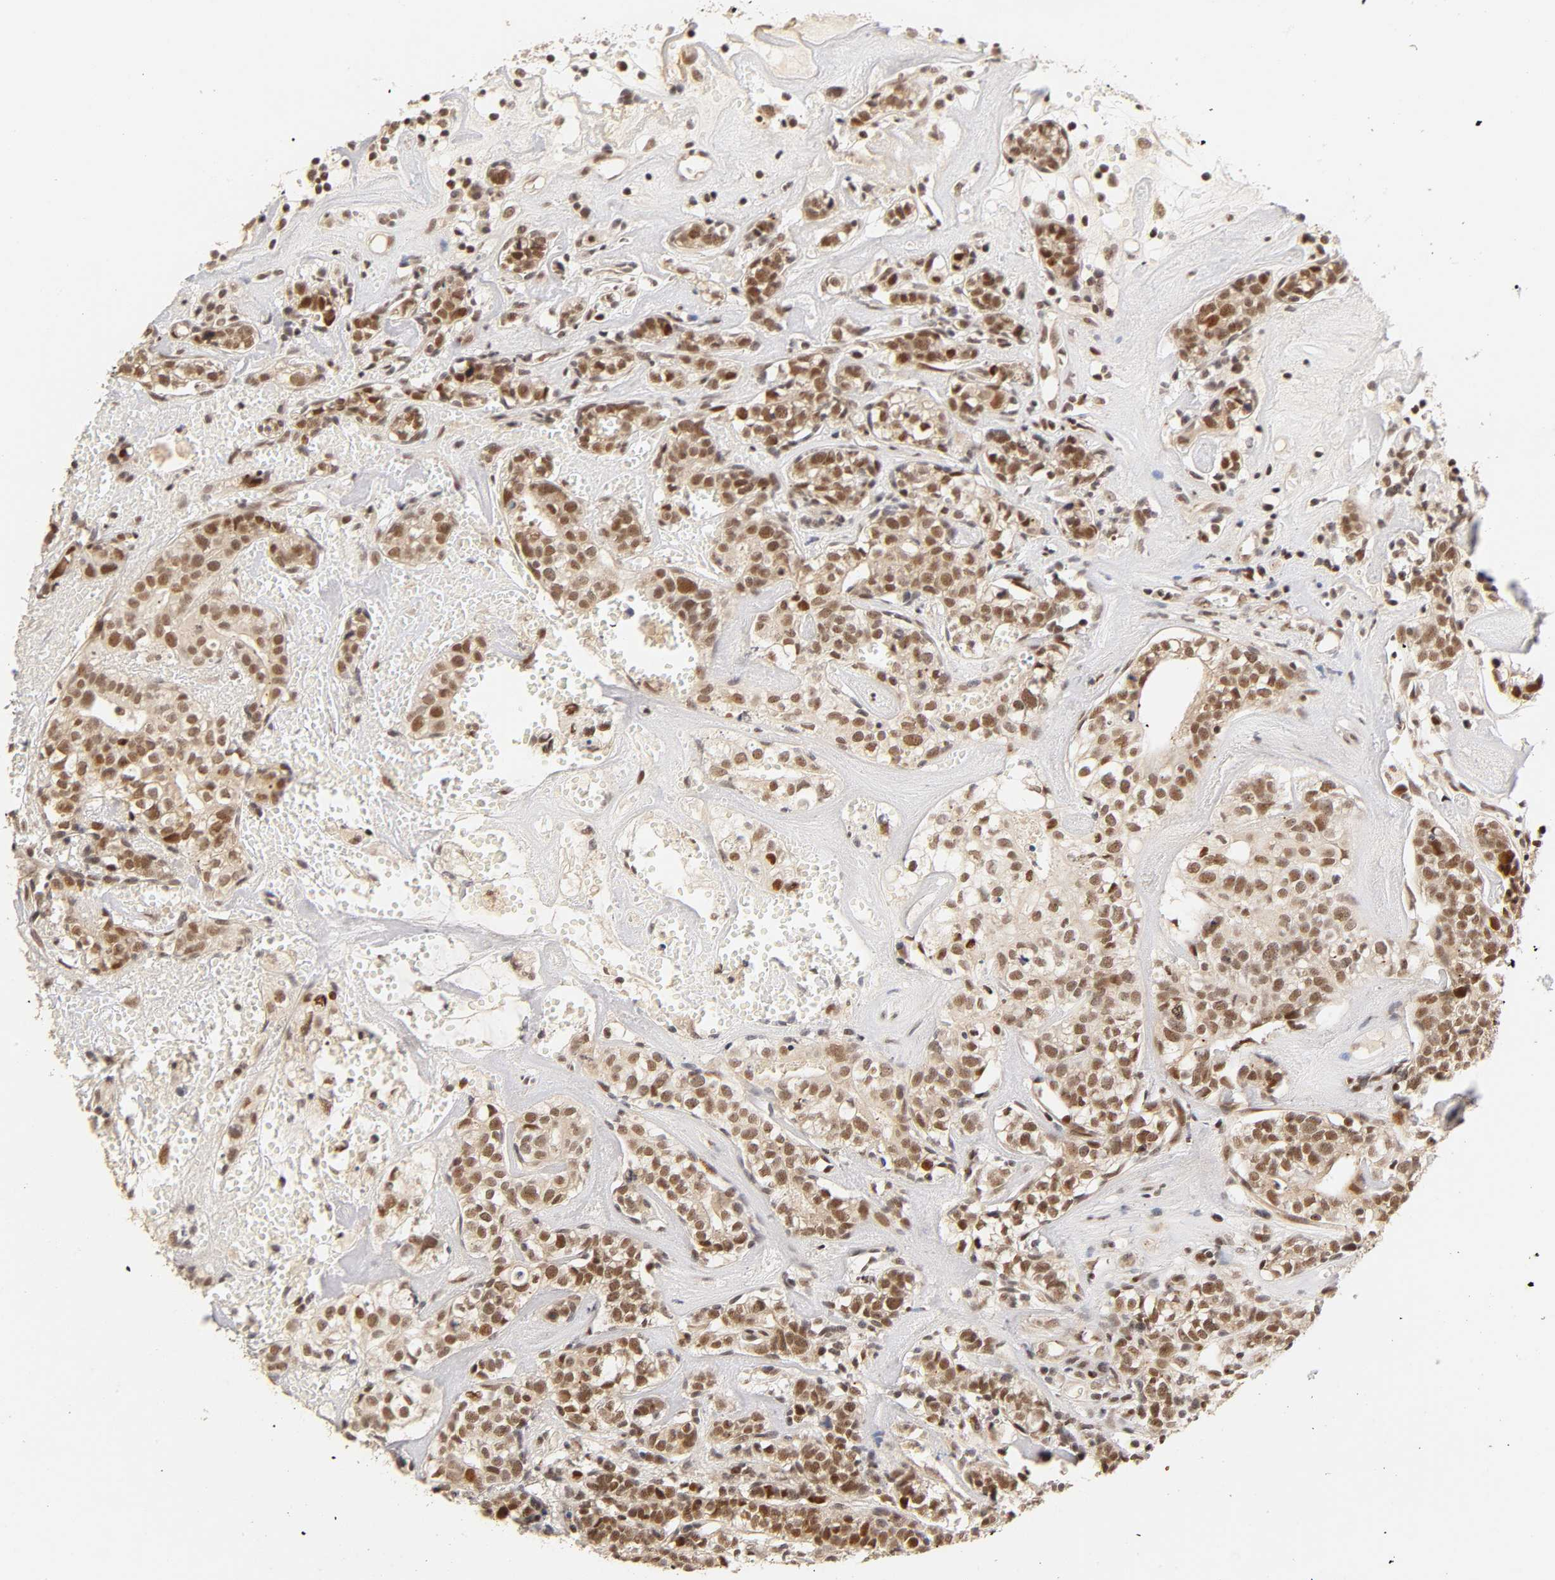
{"staining": {"intensity": "strong", "quantity": ">75%", "location": "cytoplasmic/membranous,nuclear"}, "tissue": "head and neck cancer", "cell_type": "Tumor cells", "image_type": "cancer", "snomed": [{"axis": "morphology", "description": "Adenocarcinoma, NOS"}, {"axis": "topography", "description": "Salivary gland"}, {"axis": "topography", "description": "Head-Neck"}], "caption": "Human adenocarcinoma (head and neck) stained with a brown dye exhibits strong cytoplasmic/membranous and nuclear positive expression in approximately >75% of tumor cells.", "gene": "TAF10", "patient": {"sex": "female", "age": 65}}